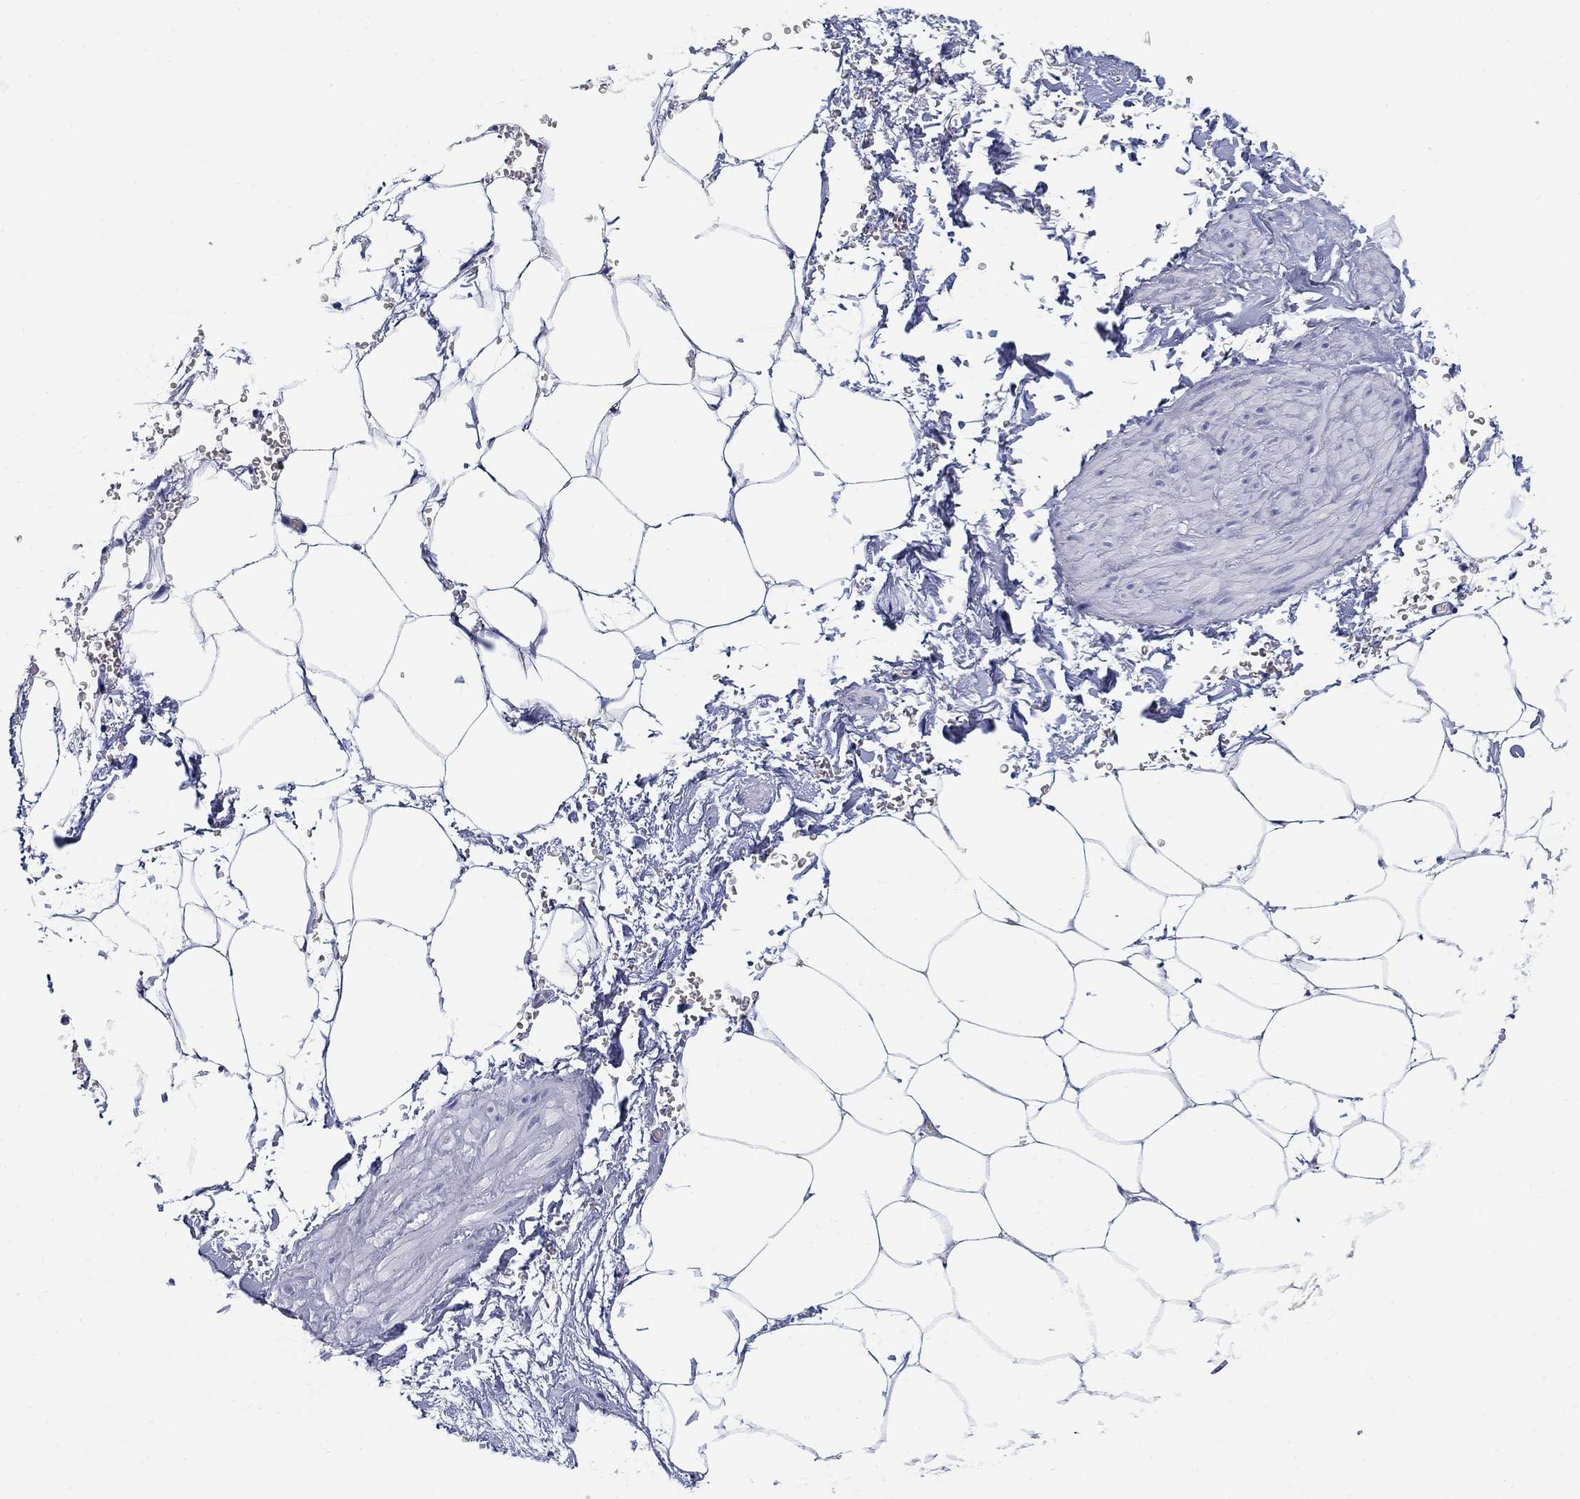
{"staining": {"intensity": "negative", "quantity": "none", "location": "none"}, "tissue": "adipose tissue", "cell_type": "Adipocytes", "image_type": "normal", "snomed": [{"axis": "morphology", "description": "Normal tissue, NOS"}, {"axis": "topography", "description": "Soft tissue"}, {"axis": "topography", "description": "Adipose tissue"}, {"axis": "topography", "description": "Vascular tissue"}, {"axis": "topography", "description": "Peripheral nerve tissue"}], "caption": "This is an IHC histopathology image of benign adipose tissue. There is no positivity in adipocytes.", "gene": "CLUL1", "patient": {"sex": "male", "age": 68}}